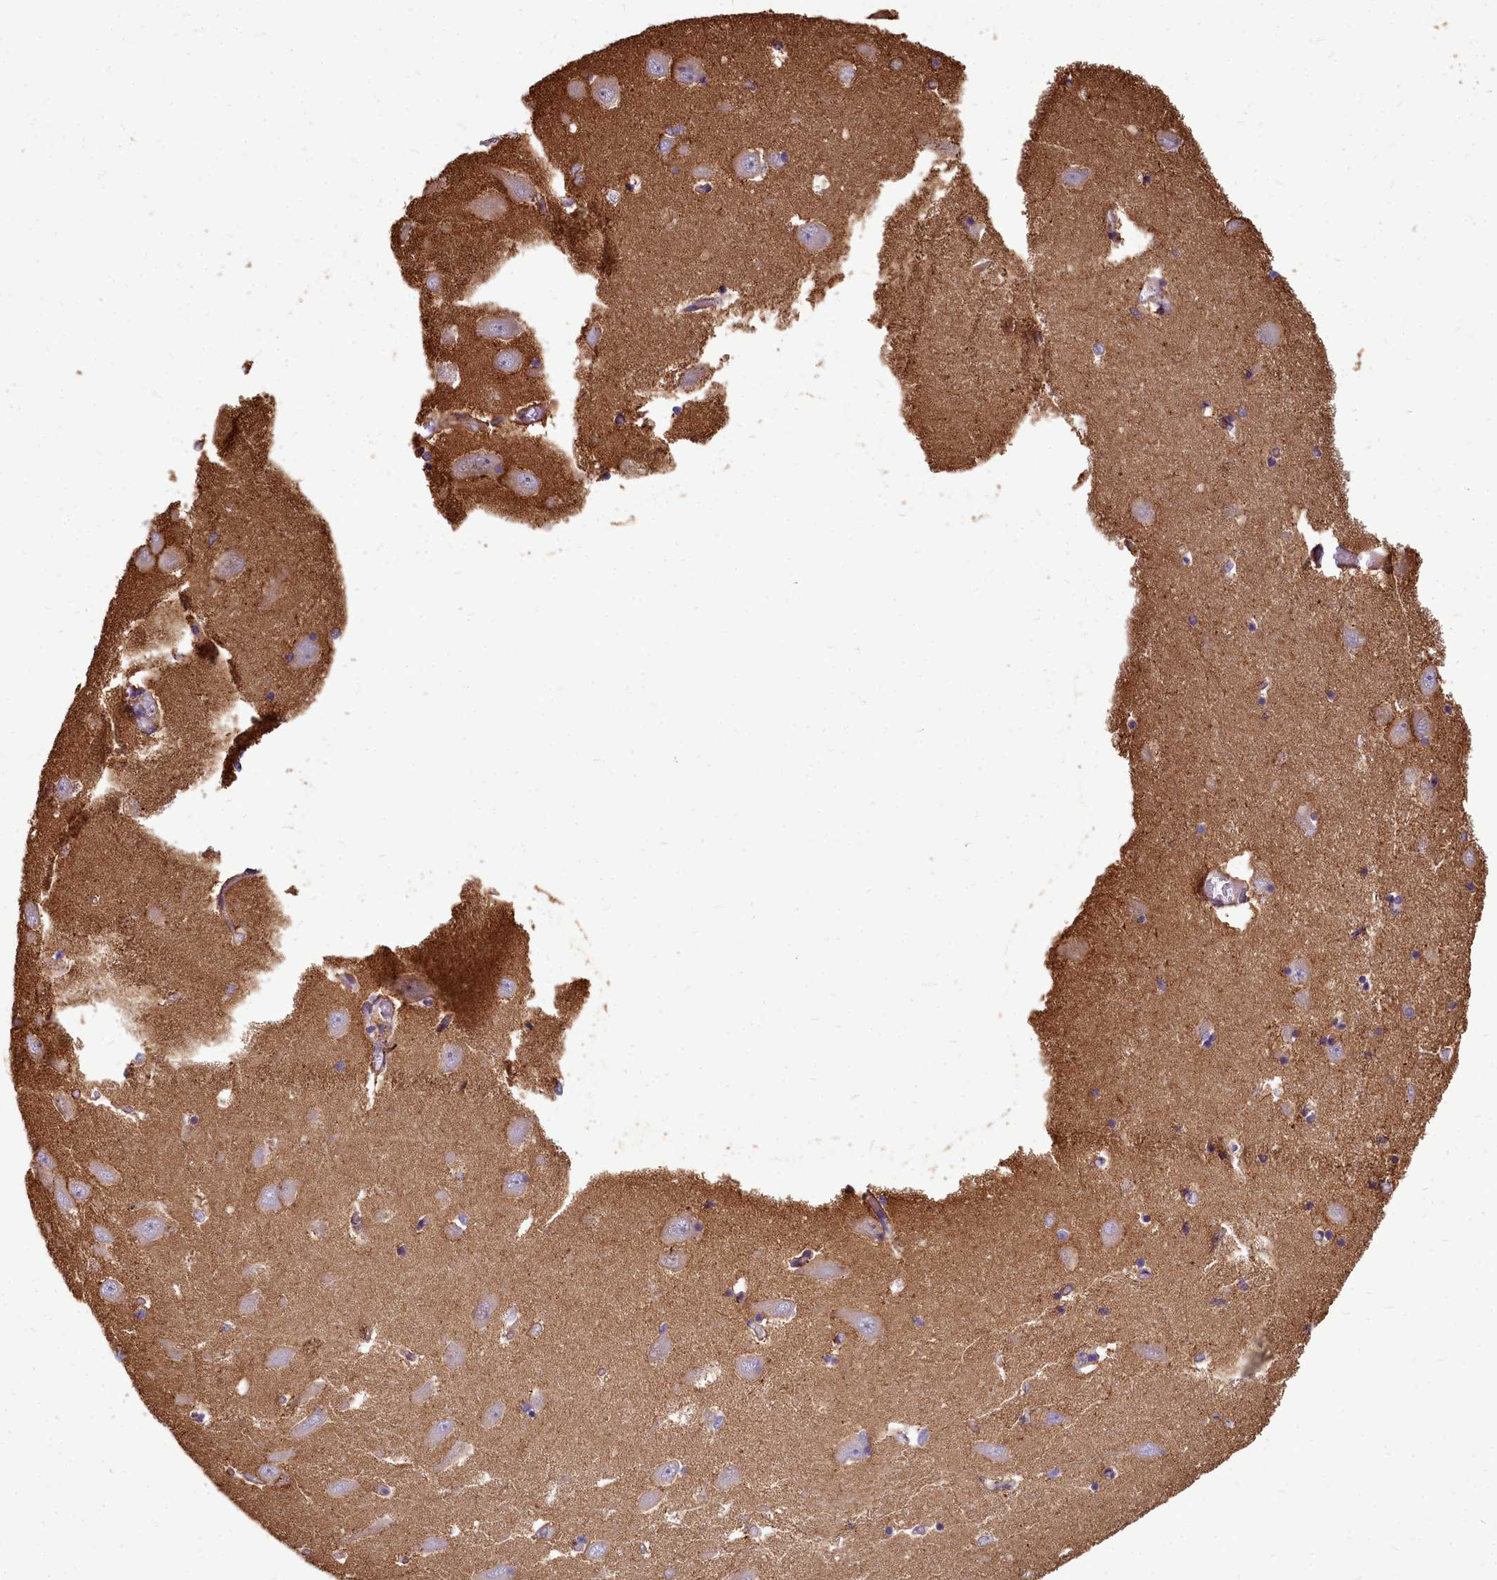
{"staining": {"intensity": "negative", "quantity": "none", "location": "none"}, "tissue": "hippocampus", "cell_type": "Glial cells", "image_type": "normal", "snomed": [{"axis": "morphology", "description": "Normal tissue, NOS"}, {"axis": "topography", "description": "Hippocampus"}], "caption": "The immunohistochemistry micrograph has no significant staining in glial cells of hippocampus.", "gene": "TTC5", "patient": {"sex": "male", "age": 70}}